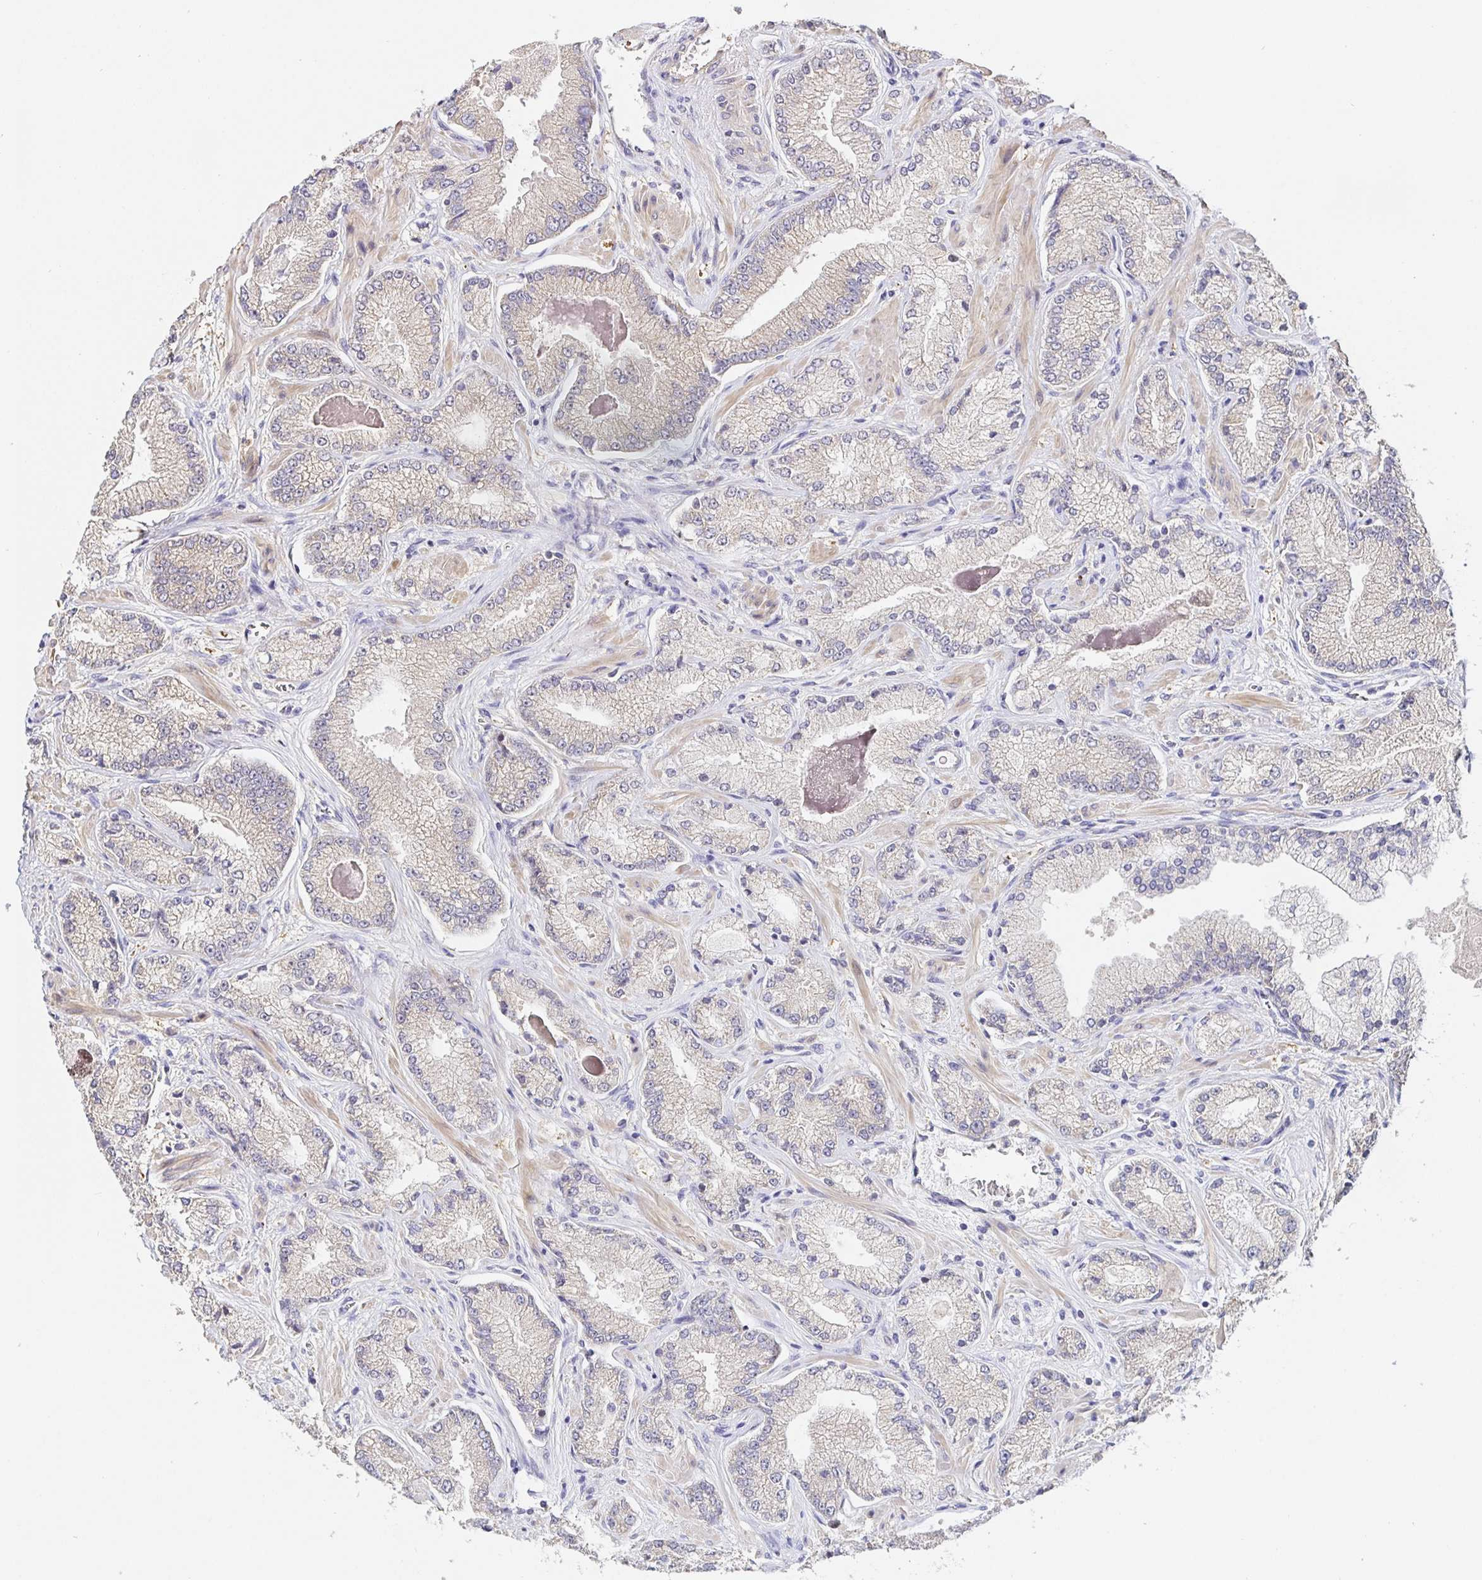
{"staining": {"intensity": "negative", "quantity": "none", "location": "none"}, "tissue": "prostate cancer", "cell_type": "Tumor cells", "image_type": "cancer", "snomed": [{"axis": "morphology", "description": "Normal tissue, NOS"}, {"axis": "morphology", "description": "Adenocarcinoma, High grade"}, {"axis": "topography", "description": "Prostate"}, {"axis": "topography", "description": "Peripheral nerve tissue"}], "caption": "The histopathology image exhibits no significant positivity in tumor cells of prostate cancer (high-grade adenocarcinoma).", "gene": "ZDHHC11", "patient": {"sex": "male", "age": 68}}